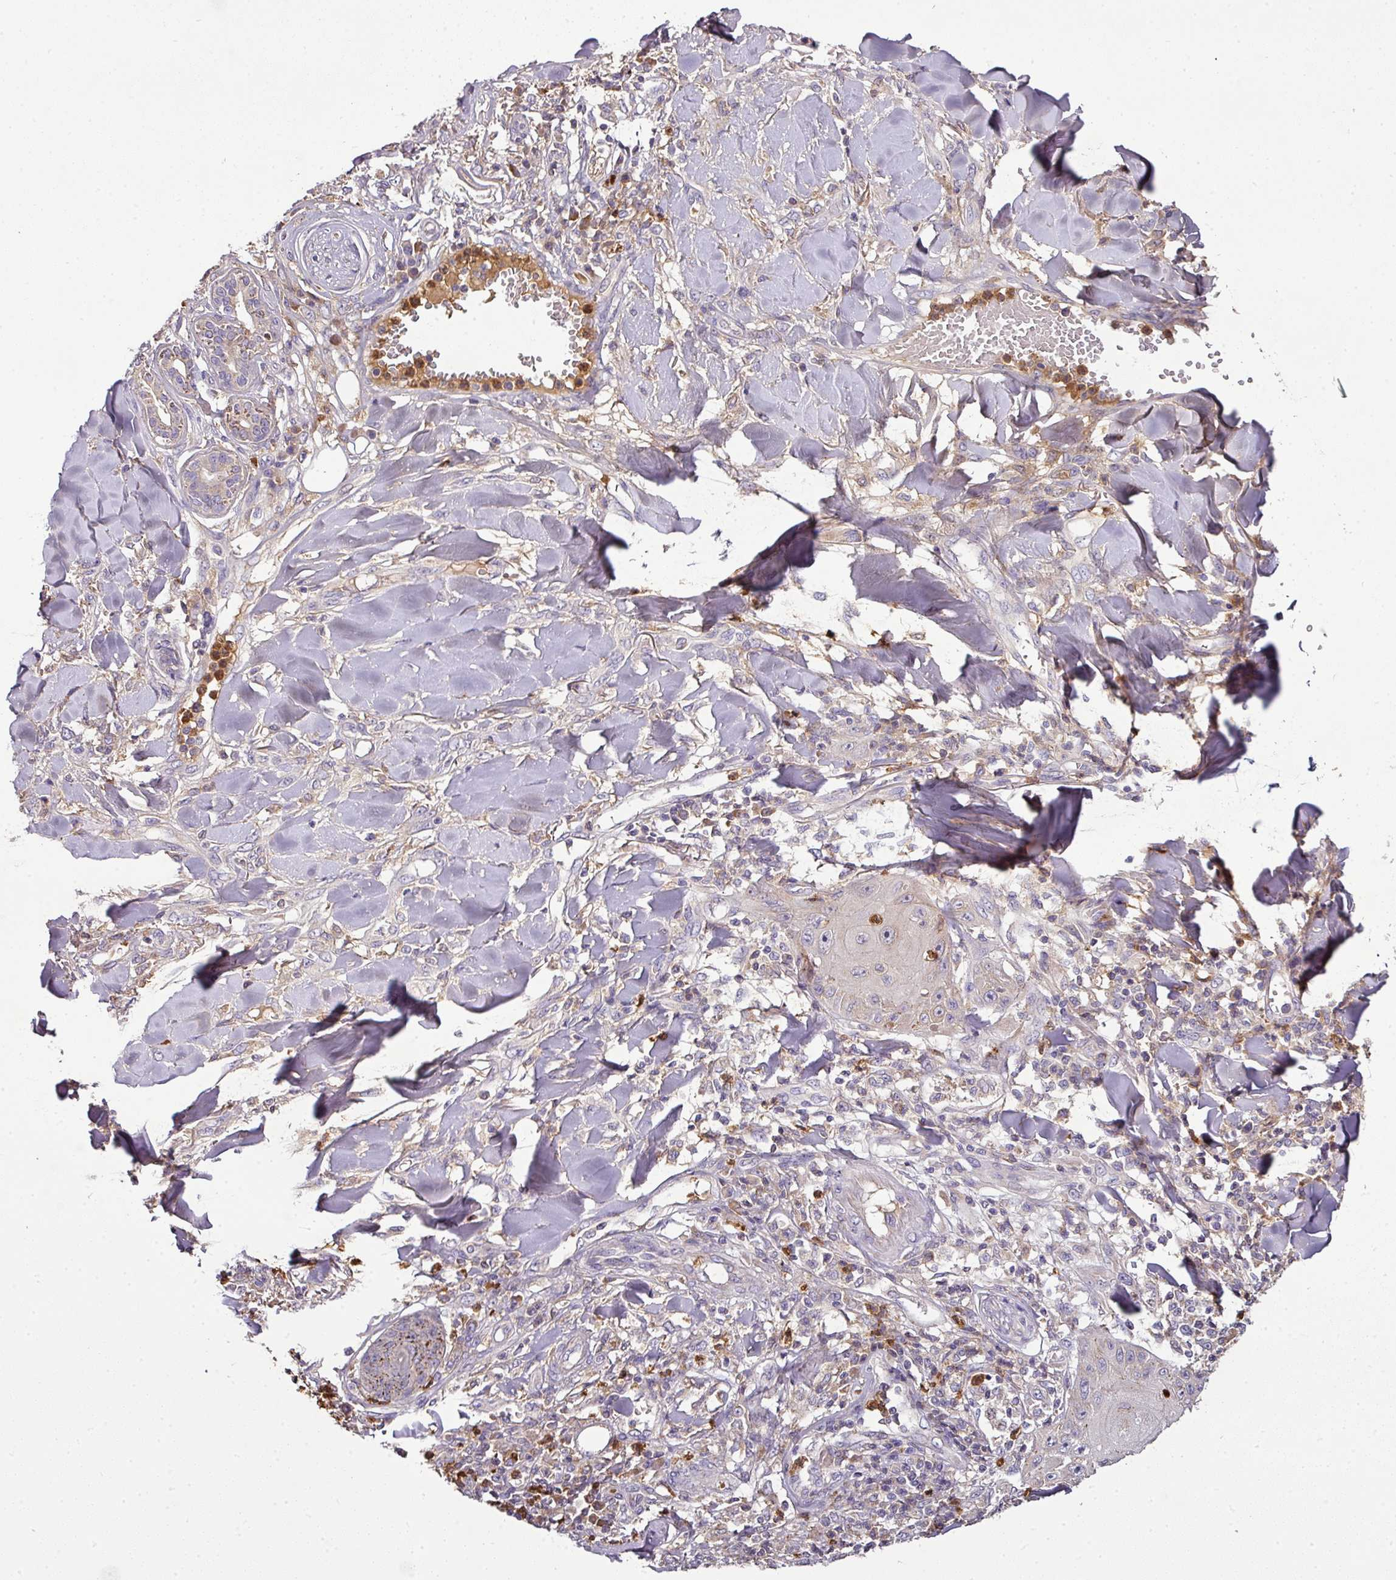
{"staining": {"intensity": "negative", "quantity": "none", "location": "none"}, "tissue": "skin cancer", "cell_type": "Tumor cells", "image_type": "cancer", "snomed": [{"axis": "morphology", "description": "Squamous cell carcinoma, NOS"}, {"axis": "topography", "description": "Skin"}], "caption": "The IHC photomicrograph has no significant positivity in tumor cells of skin cancer tissue.", "gene": "CAB39L", "patient": {"sex": "female", "age": 78}}